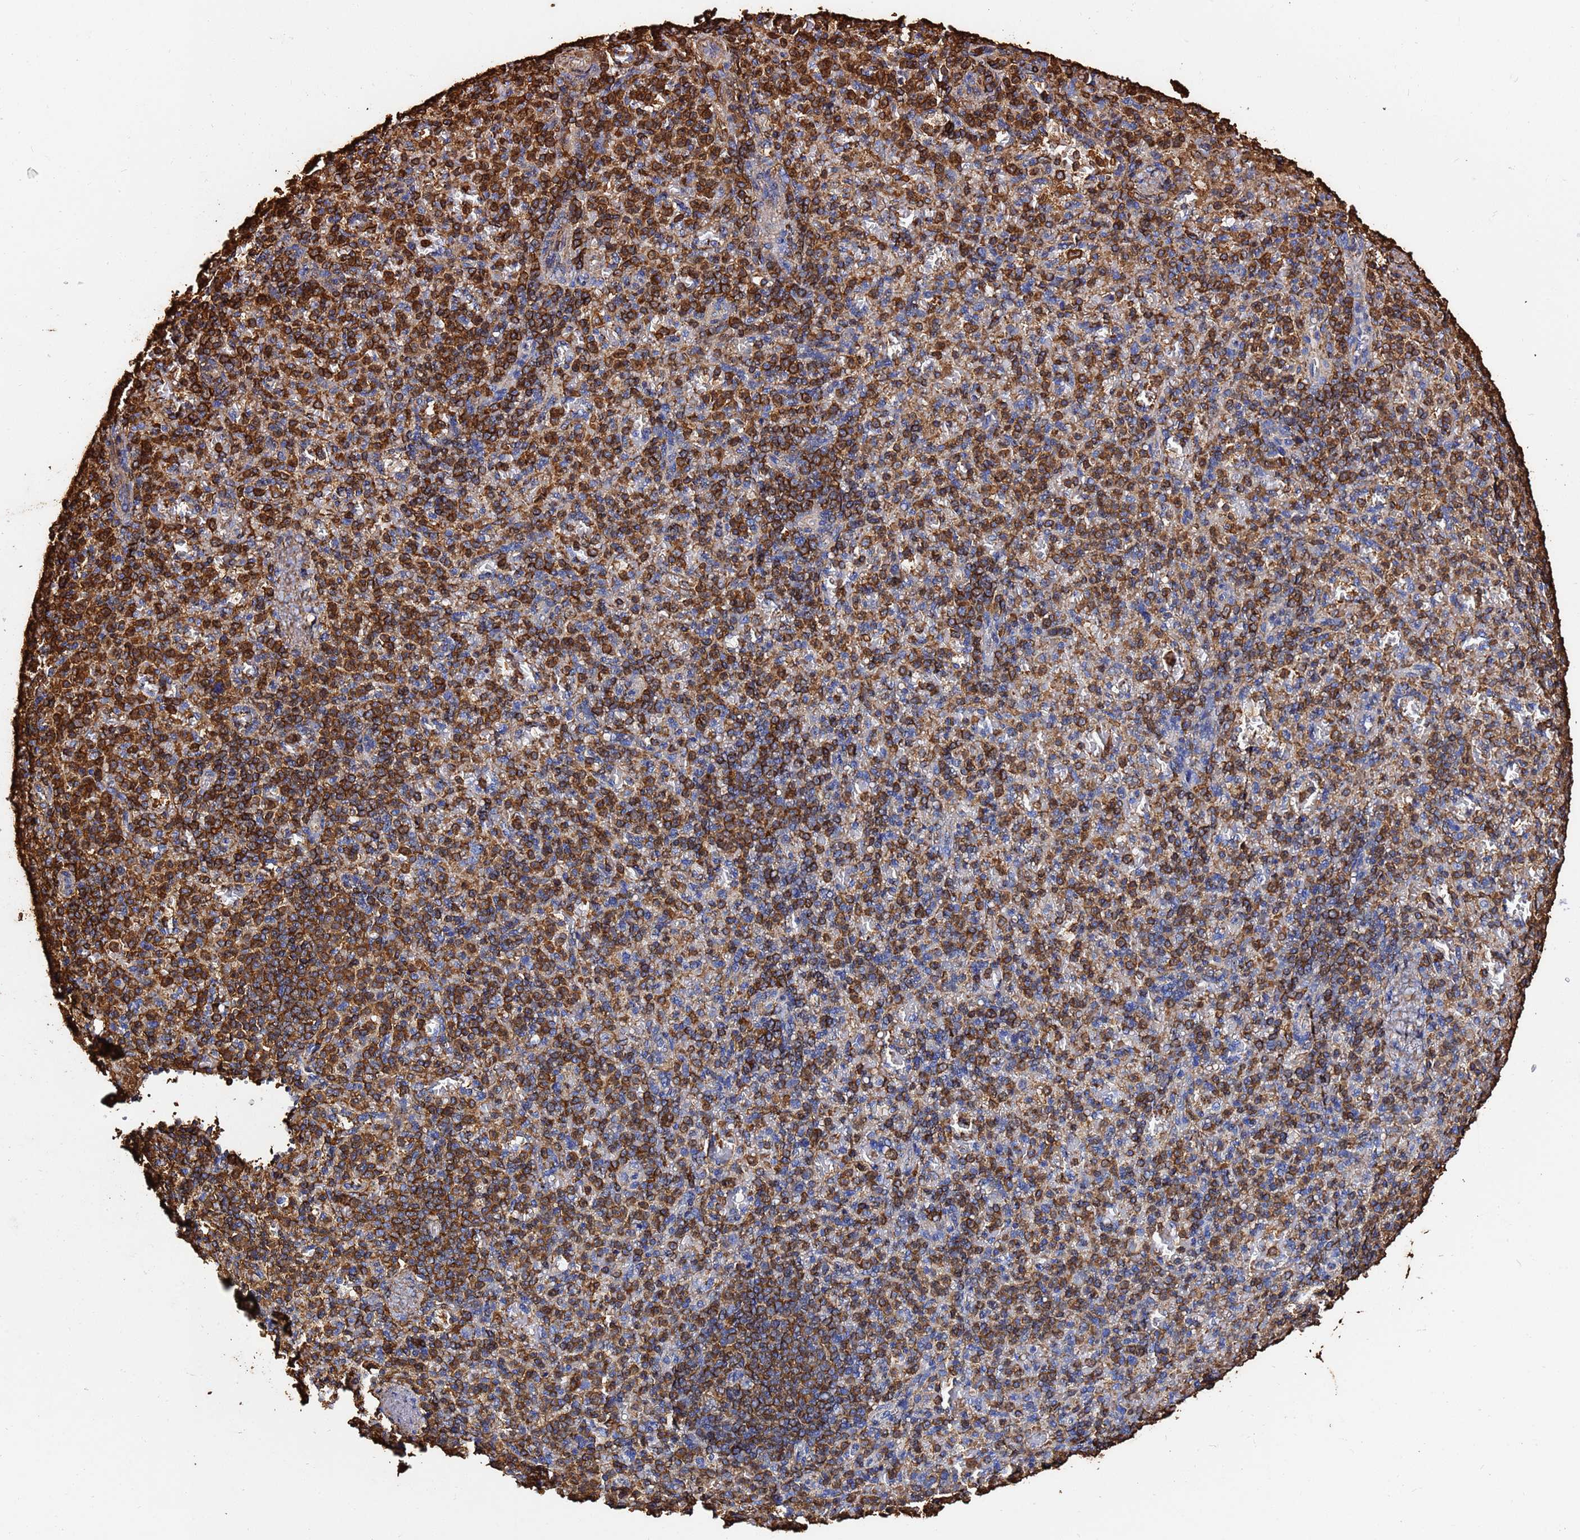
{"staining": {"intensity": "strong", "quantity": ">75%", "location": "cytoplasmic/membranous"}, "tissue": "spleen", "cell_type": "Cells in red pulp", "image_type": "normal", "snomed": [{"axis": "morphology", "description": "Normal tissue, NOS"}, {"axis": "topography", "description": "Spleen"}], "caption": "Spleen stained with a brown dye reveals strong cytoplasmic/membranous positive positivity in approximately >75% of cells in red pulp.", "gene": "ACTA1", "patient": {"sex": "female", "age": 74}}